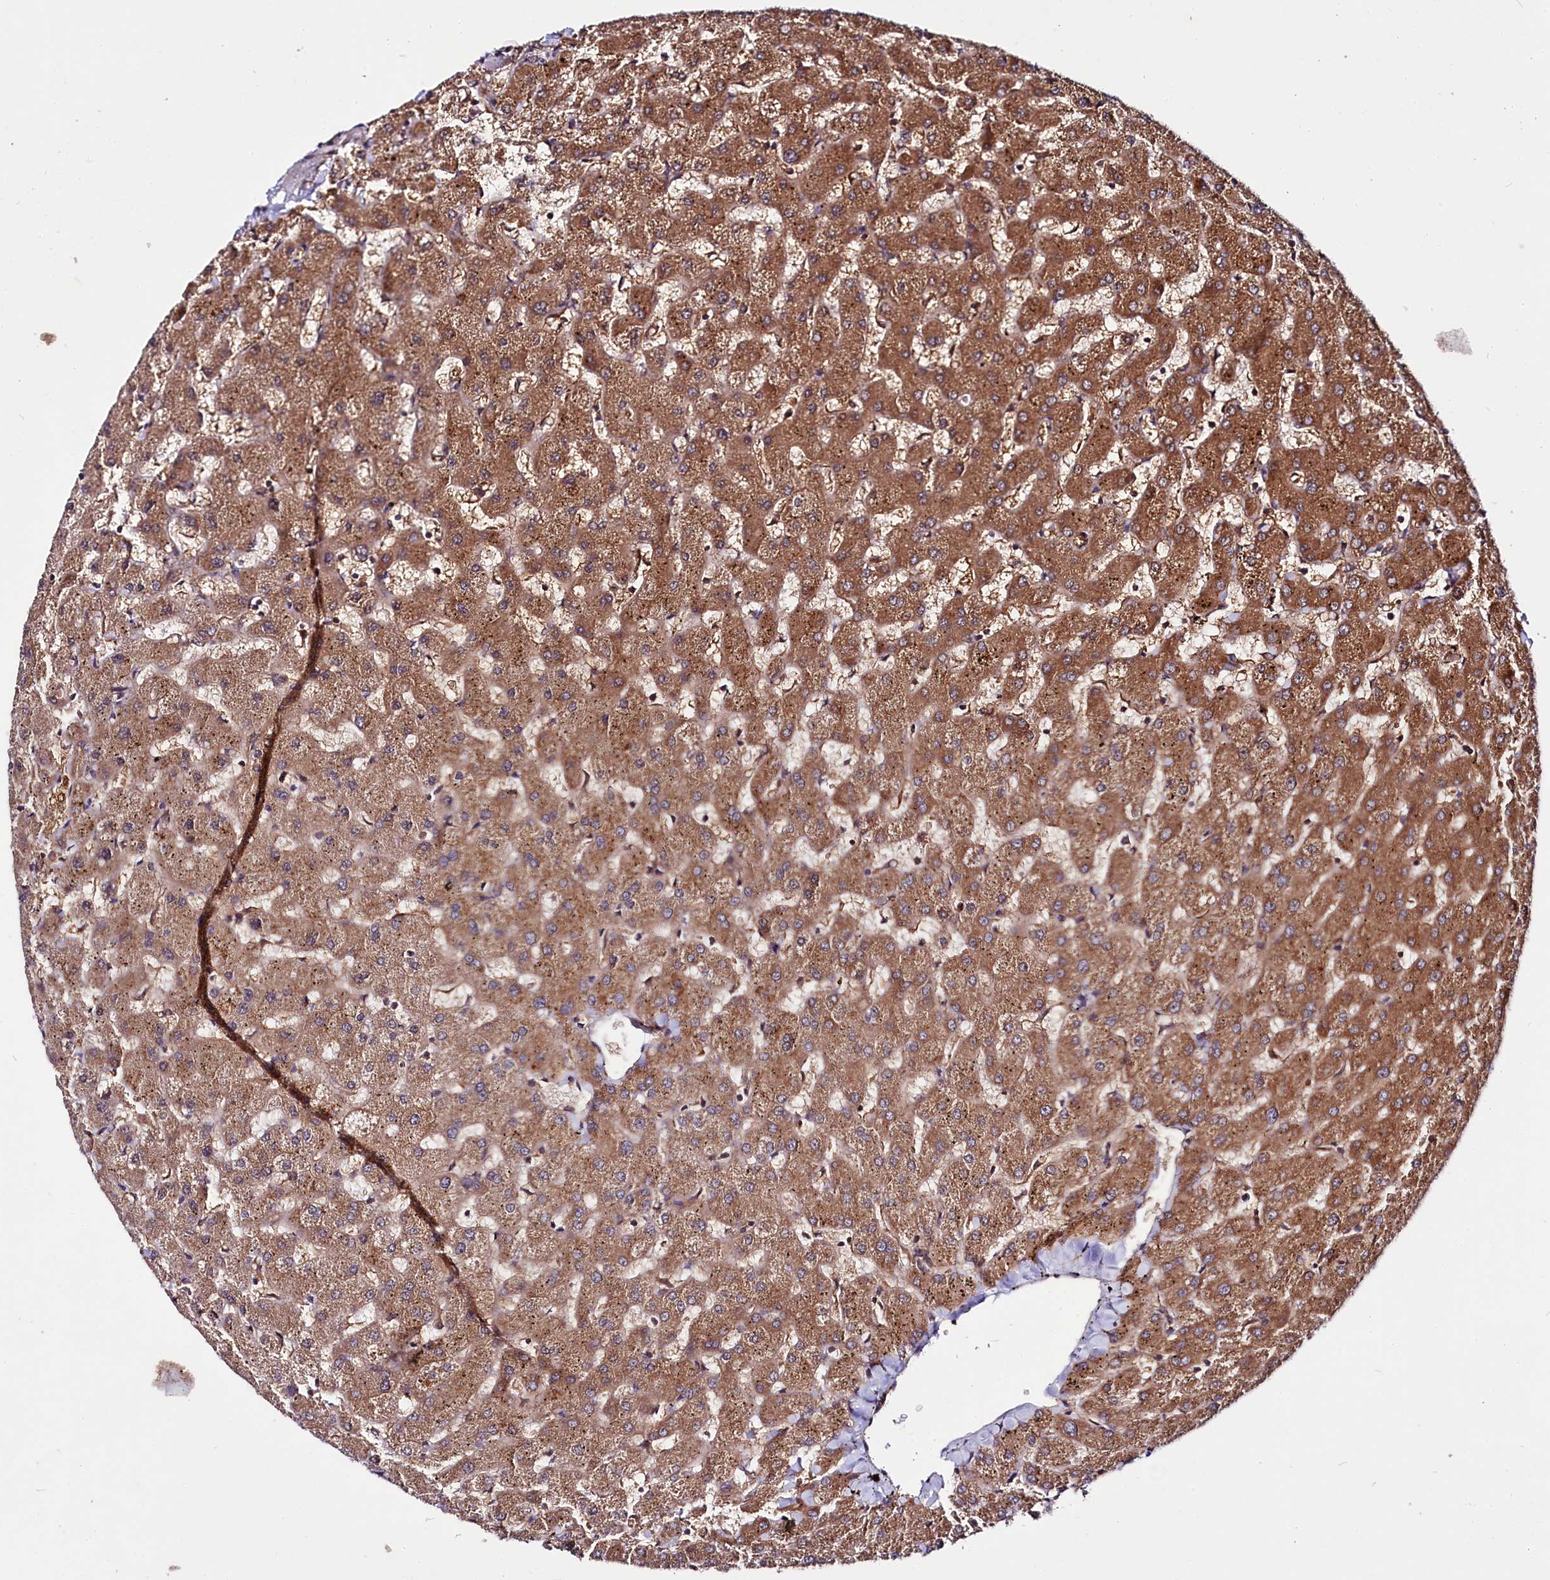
{"staining": {"intensity": "moderate", "quantity": ">75%", "location": "cytoplasmic/membranous,nuclear"}, "tissue": "liver", "cell_type": "Cholangiocytes", "image_type": "normal", "snomed": [{"axis": "morphology", "description": "Normal tissue, NOS"}, {"axis": "topography", "description": "Liver"}], "caption": "Immunohistochemical staining of unremarkable human liver exhibits medium levels of moderate cytoplasmic/membranous,nuclear positivity in approximately >75% of cholangiocytes. (Brightfield microscopy of DAB IHC at high magnification).", "gene": "UBE3A", "patient": {"sex": "female", "age": 63}}